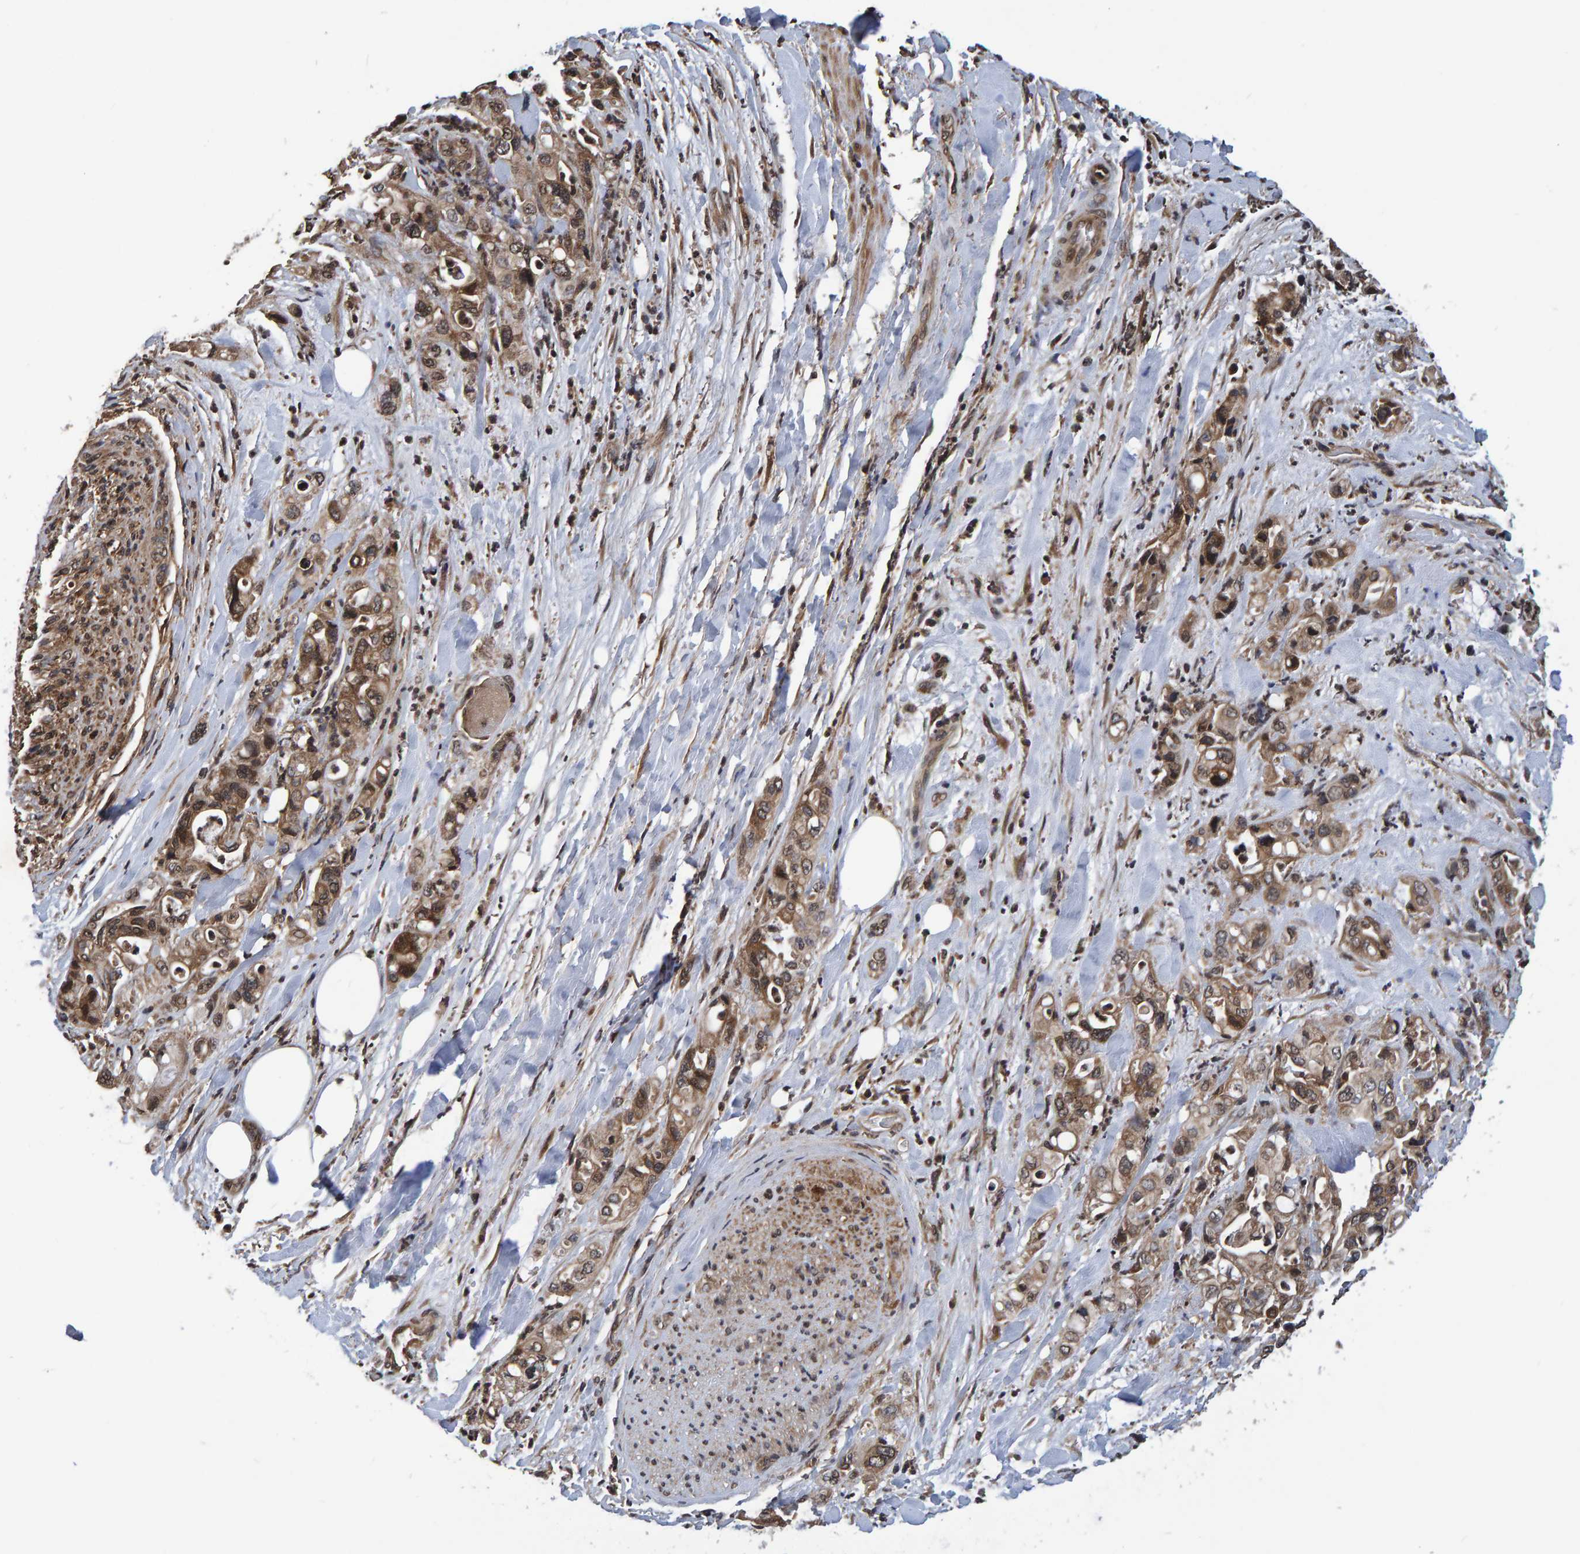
{"staining": {"intensity": "moderate", "quantity": ">75%", "location": "cytoplasmic/membranous"}, "tissue": "pancreatic cancer", "cell_type": "Tumor cells", "image_type": "cancer", "snomed": [{"axis": "morphology", "description": "Adenocarcinoma, NOS"}, {"axis": "topography", "description": "Pancreas"}], "caption": "Moderate cytoplasmic/membranous expression is appreciated in about >75% of tumor cells in pancreatic cancer. (DAB = brown stain, brightfield microscopy at high magnification).", "gene": "GAB2", "patient": {"sex": "male", "age": 70}}